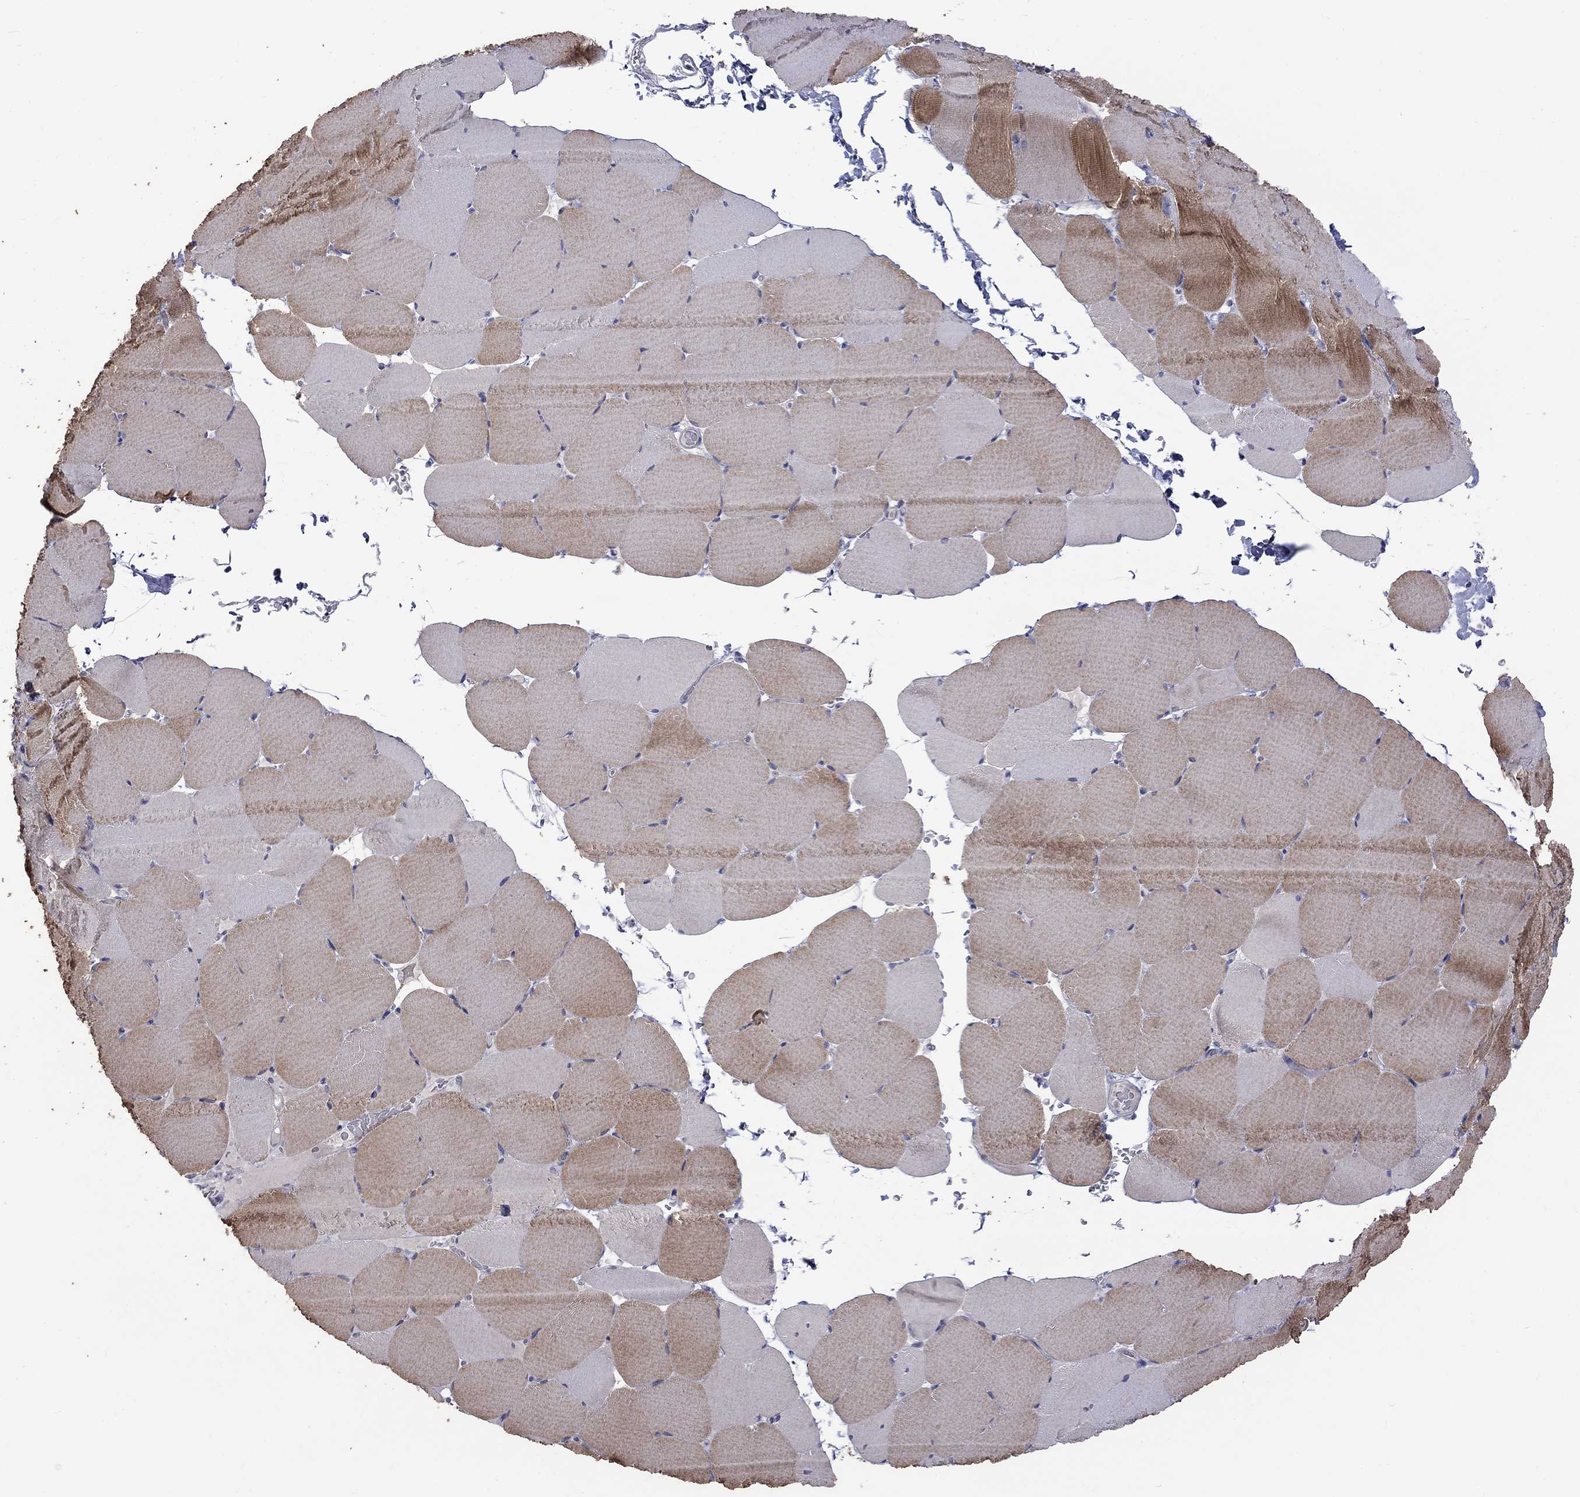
{"staining": {"intensity": "moderate", "quantity": "25%-75%", "location": "cytoplasmic/membranous"}, "tissue": "skeletal muscle", "cell_type": "Myocytes", "image_type": "normal", "snomed": [{"axis": "morphology", "description": "Normal tissue, NOS"}, {"axis": "topography", "description": "Skeletal muscle"}], "caption": "Immunohistochemistry (IHC) micrograph of normal skeletal muscle: skeletal muscle stained using immunohistochemistry (IHC) shows medium levels of moderate protein expression localized specifically in the cytoplasmic/membranous of myocytes, appearing as a cytoplasmic/membranous brown color.", "gene": "SLC39A14", "patient": {"sex": "female", "age": 37}}